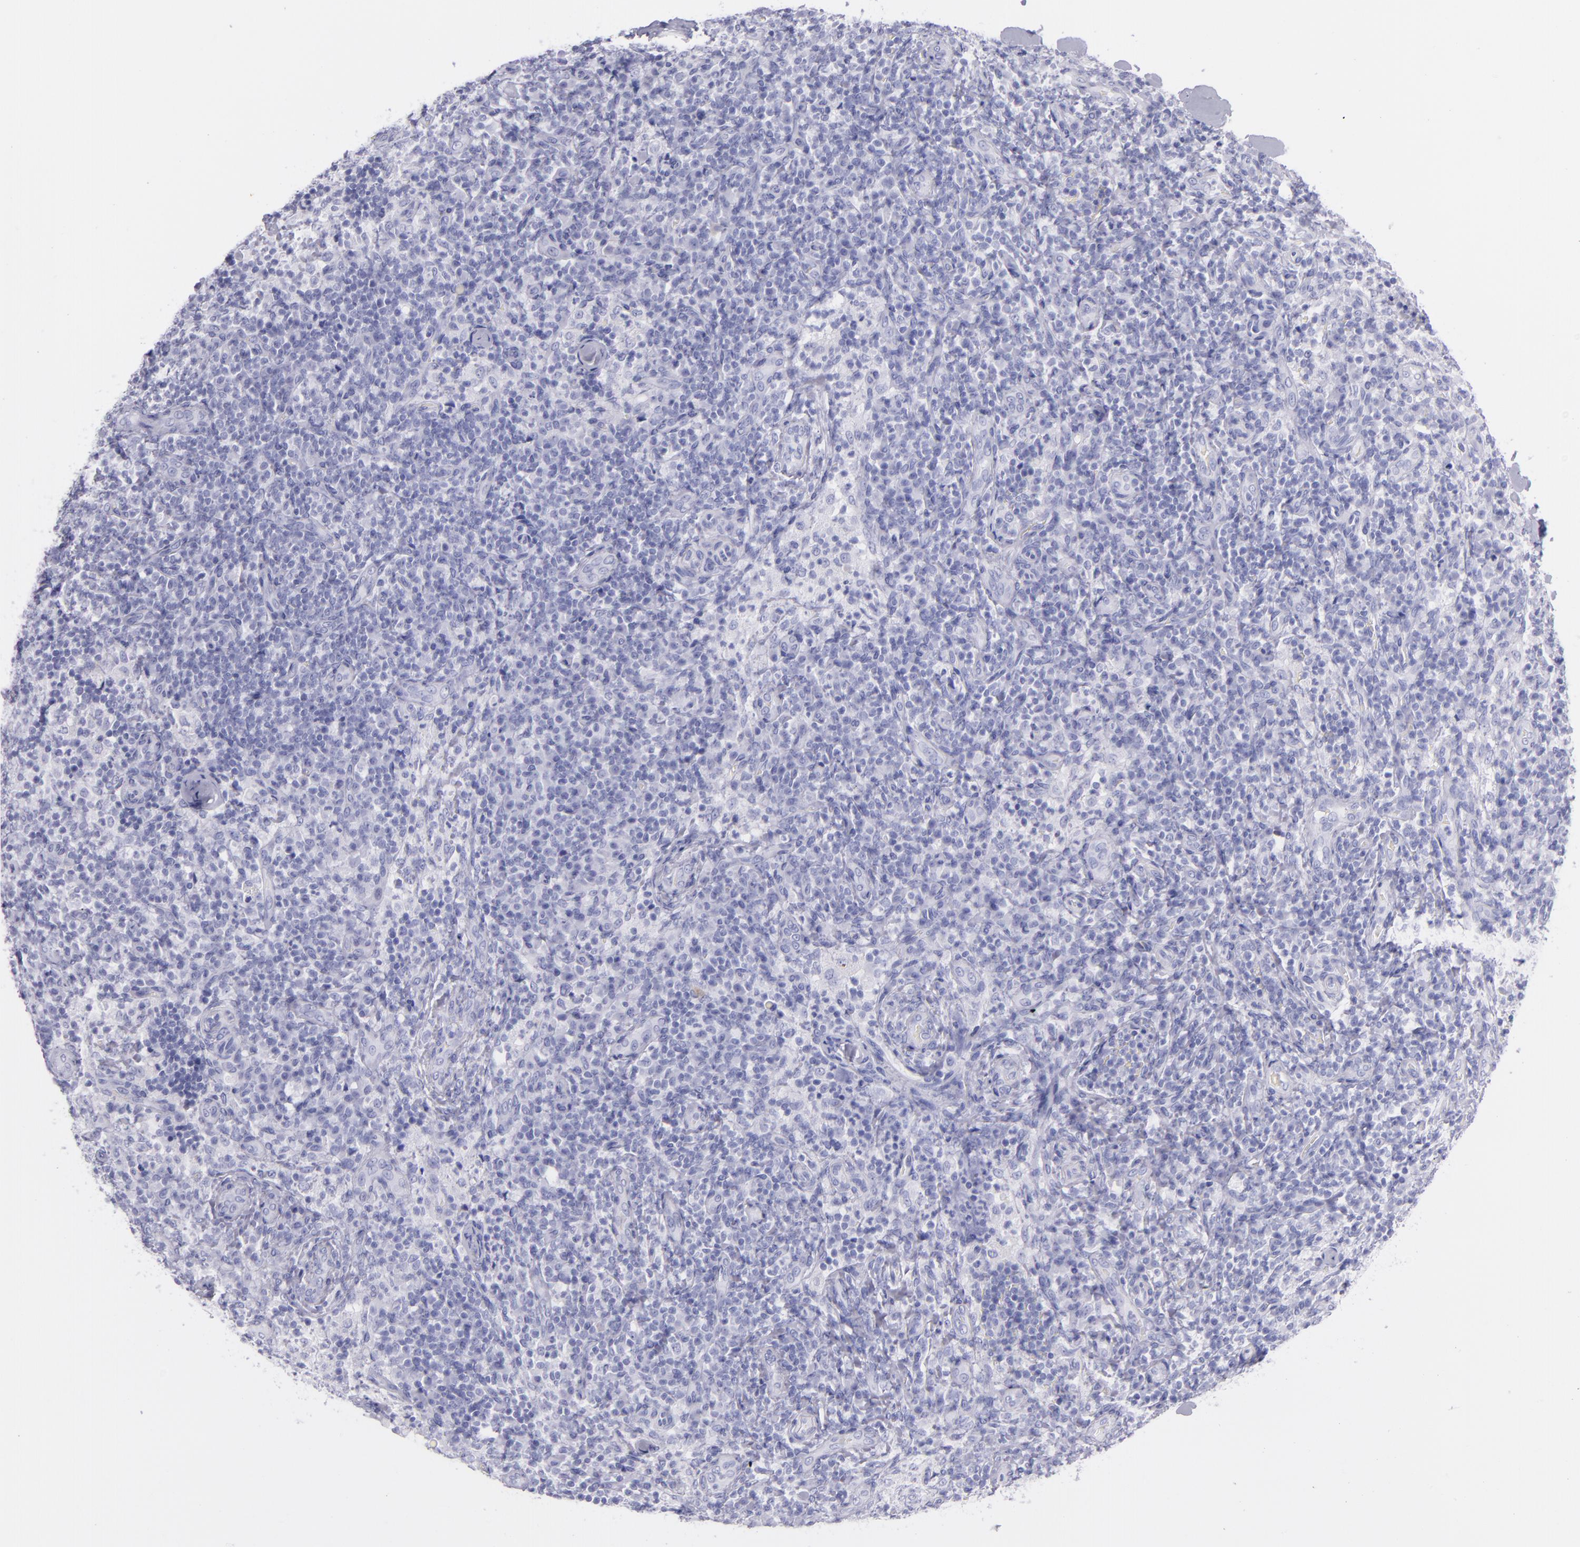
{"staining": {"intensity": "negative", "quantity": "none", "location": "none"}, "tissue": "lymph node", "cell_type": "Germinal center cells", "image_type": "normal", "snomed": [{"axis": "morphology", "description": "Normal tissue, NOS"}, {"axis": "morphology", "description": "Inflammation, NOS"}, {"axis": "topography", "description": "Lymph node"}], "caption": "Immunohistochemical staining of normal human lymph node displays no significant staining in germinal center cells. The staining was performed using DAB to visualize the protein expression in brown, while the nuclei were stained in blue with hematoxylin (Magnification: 20x).", "gene": "SFTPA2", "patient": {"sex": "male", "age": 46}}